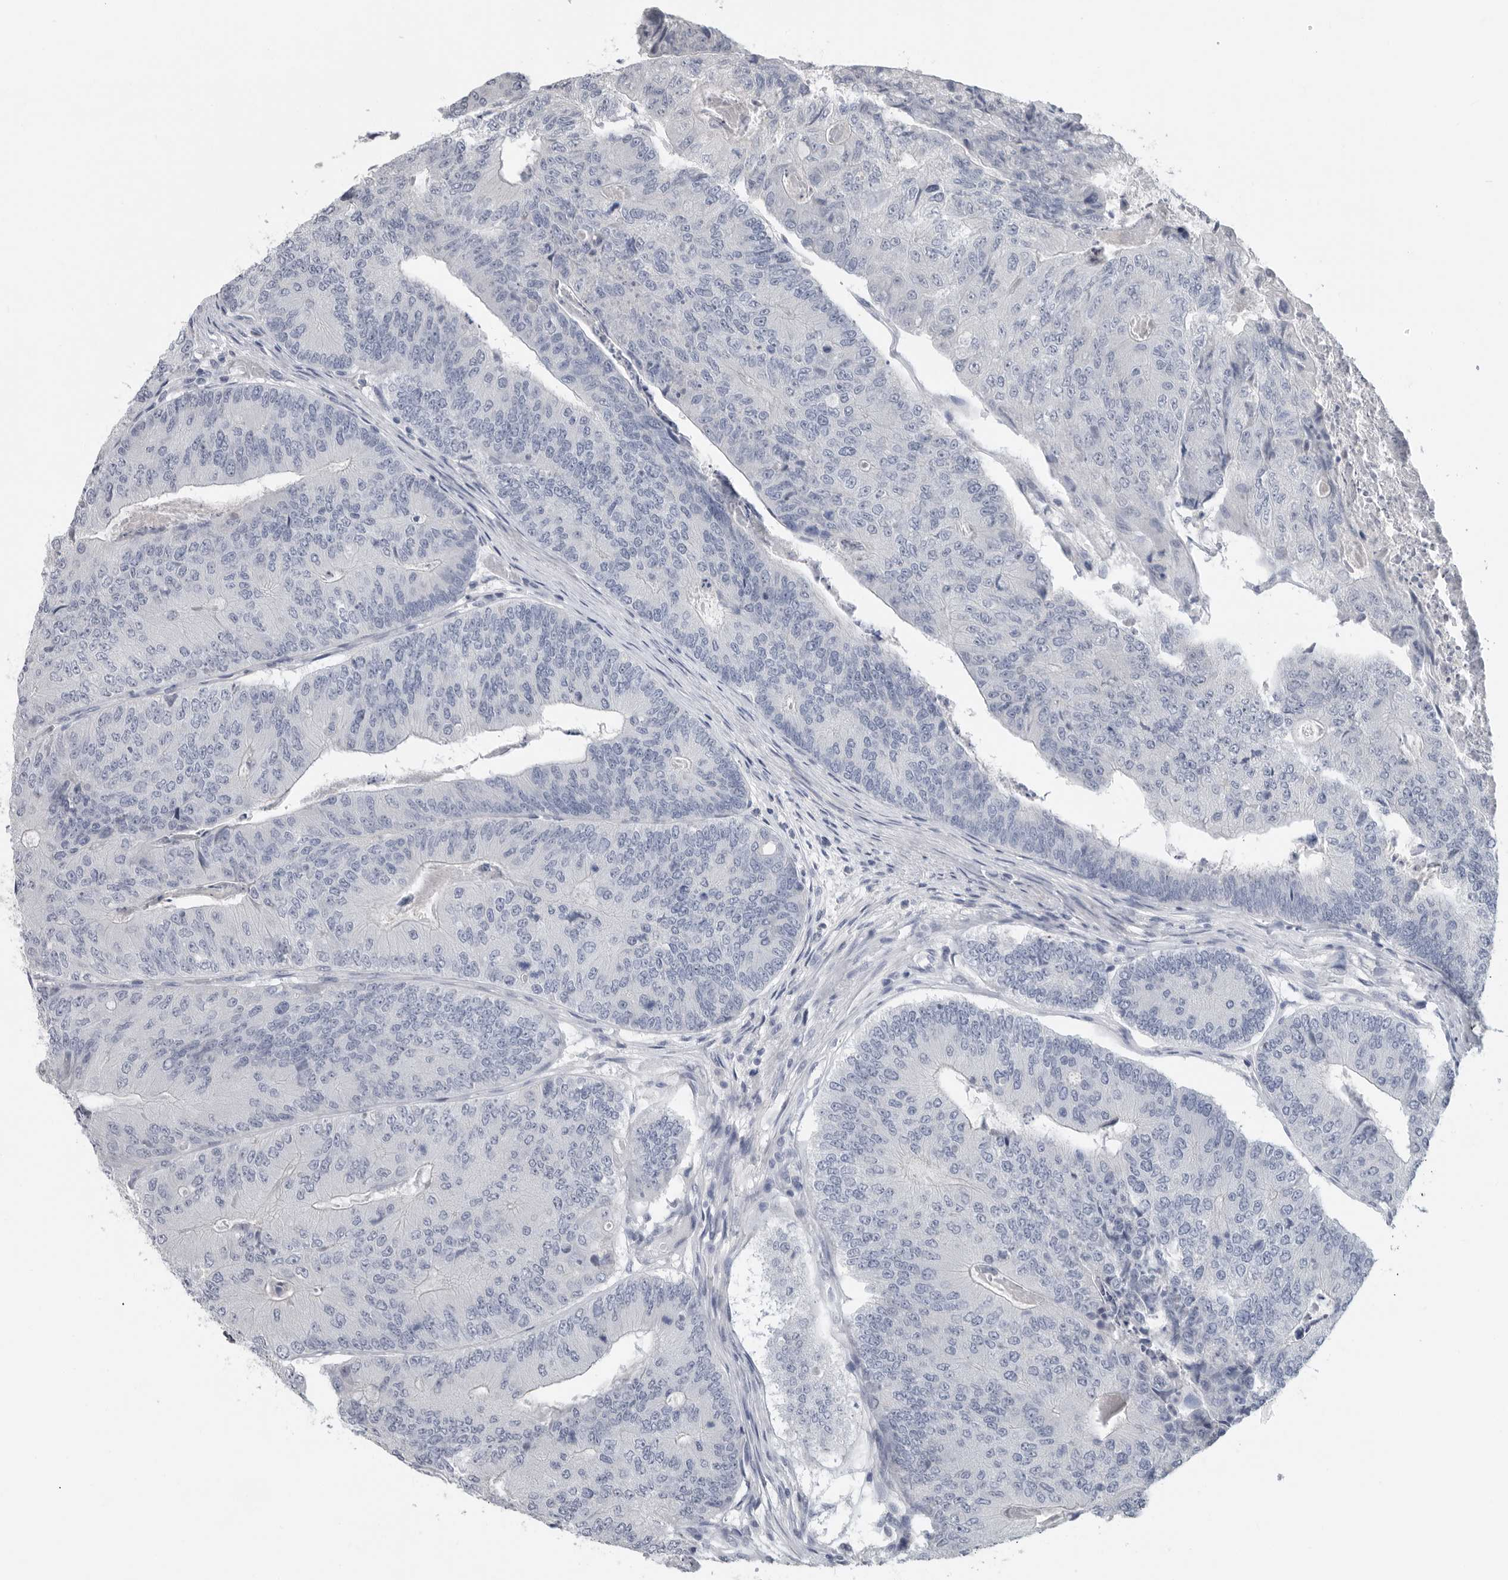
{"staining": {"intensity": "negative", "quantity": "none", "location": "none"}, "tissue": "colorectal cancer", "cell_type": "Tumor cells", "image_type": "cancer", "snomed": [{"axis": "morphology", "description": "Adenocarcinoma, NOS"}, {"axis": "topography", "description": "Colon"}], "caption": "IHC histopathology image of colorectal cancer stained for a protein (brown), which reveals no expression in tumor cells. (DAB (3,3'-diaminobenzidine) immunohistochemistry with hematoxylin counter stain).", "gene": "REG4", "patient": {"sex": "female", "age": 67}}